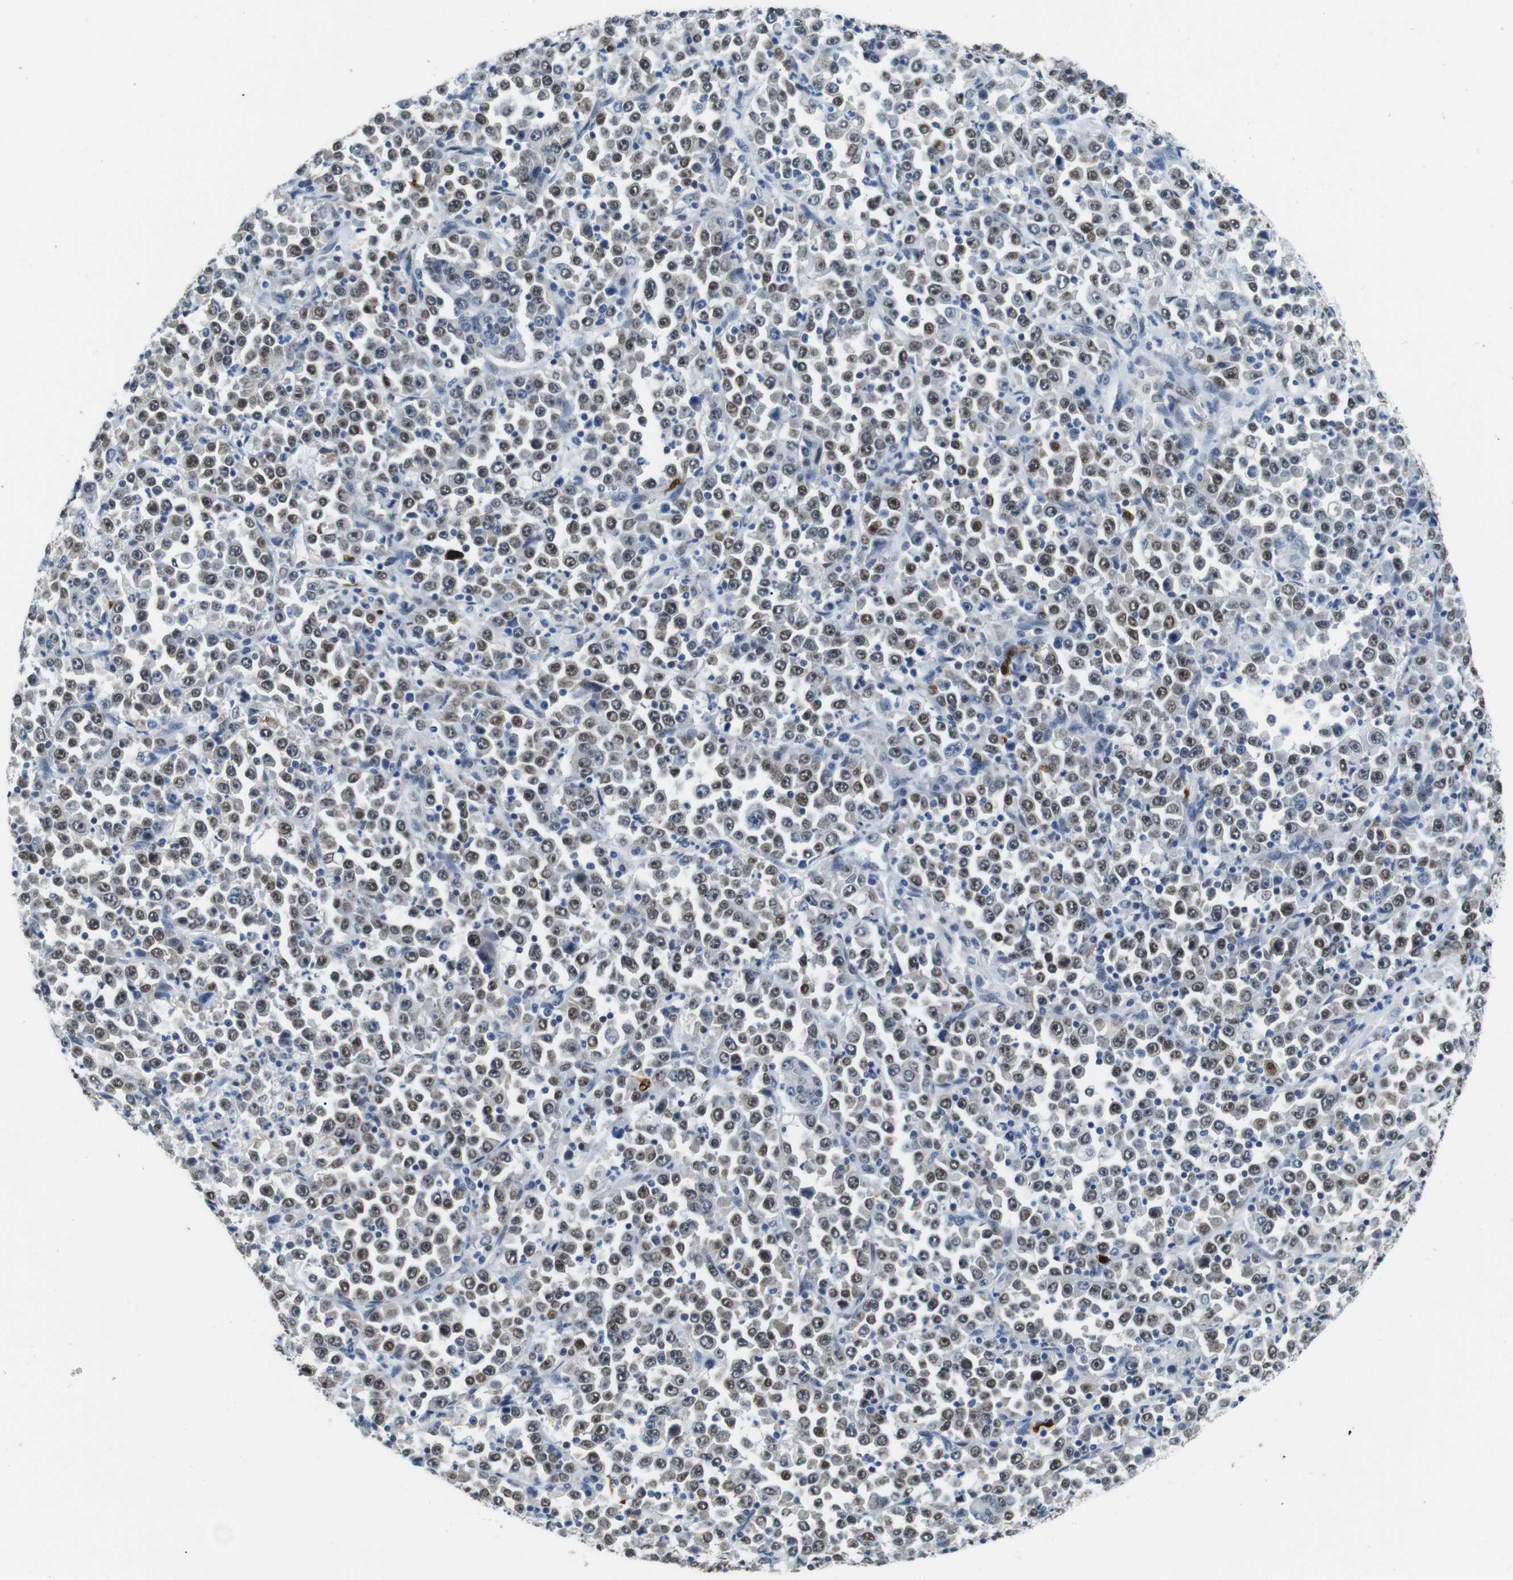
{"staining": {"intensity": "moderate", "quantity": ">75%", "location": "nuclear"}, "tissue": "stomach cancer", "cell_type": "Tumor cells", "image_type": "cancer", "snomed": [{"axis": "morphology", "description": "Normal tissue, NOS"}, {"axis": "morphology", "description": "Adenocarcinoma, NOS"}, {"axis": "topography", "description": "Stomach, upper"}, {"axis": "topography", "description": "Stomach"}], "caption": "Human stomach adenocarcinoma stained with a brown dye displays moderate nuclear positive positivity in about >75% of tumor cells.", "gene": "IRF8", "patient": {"sex": "male", "age": 59}}